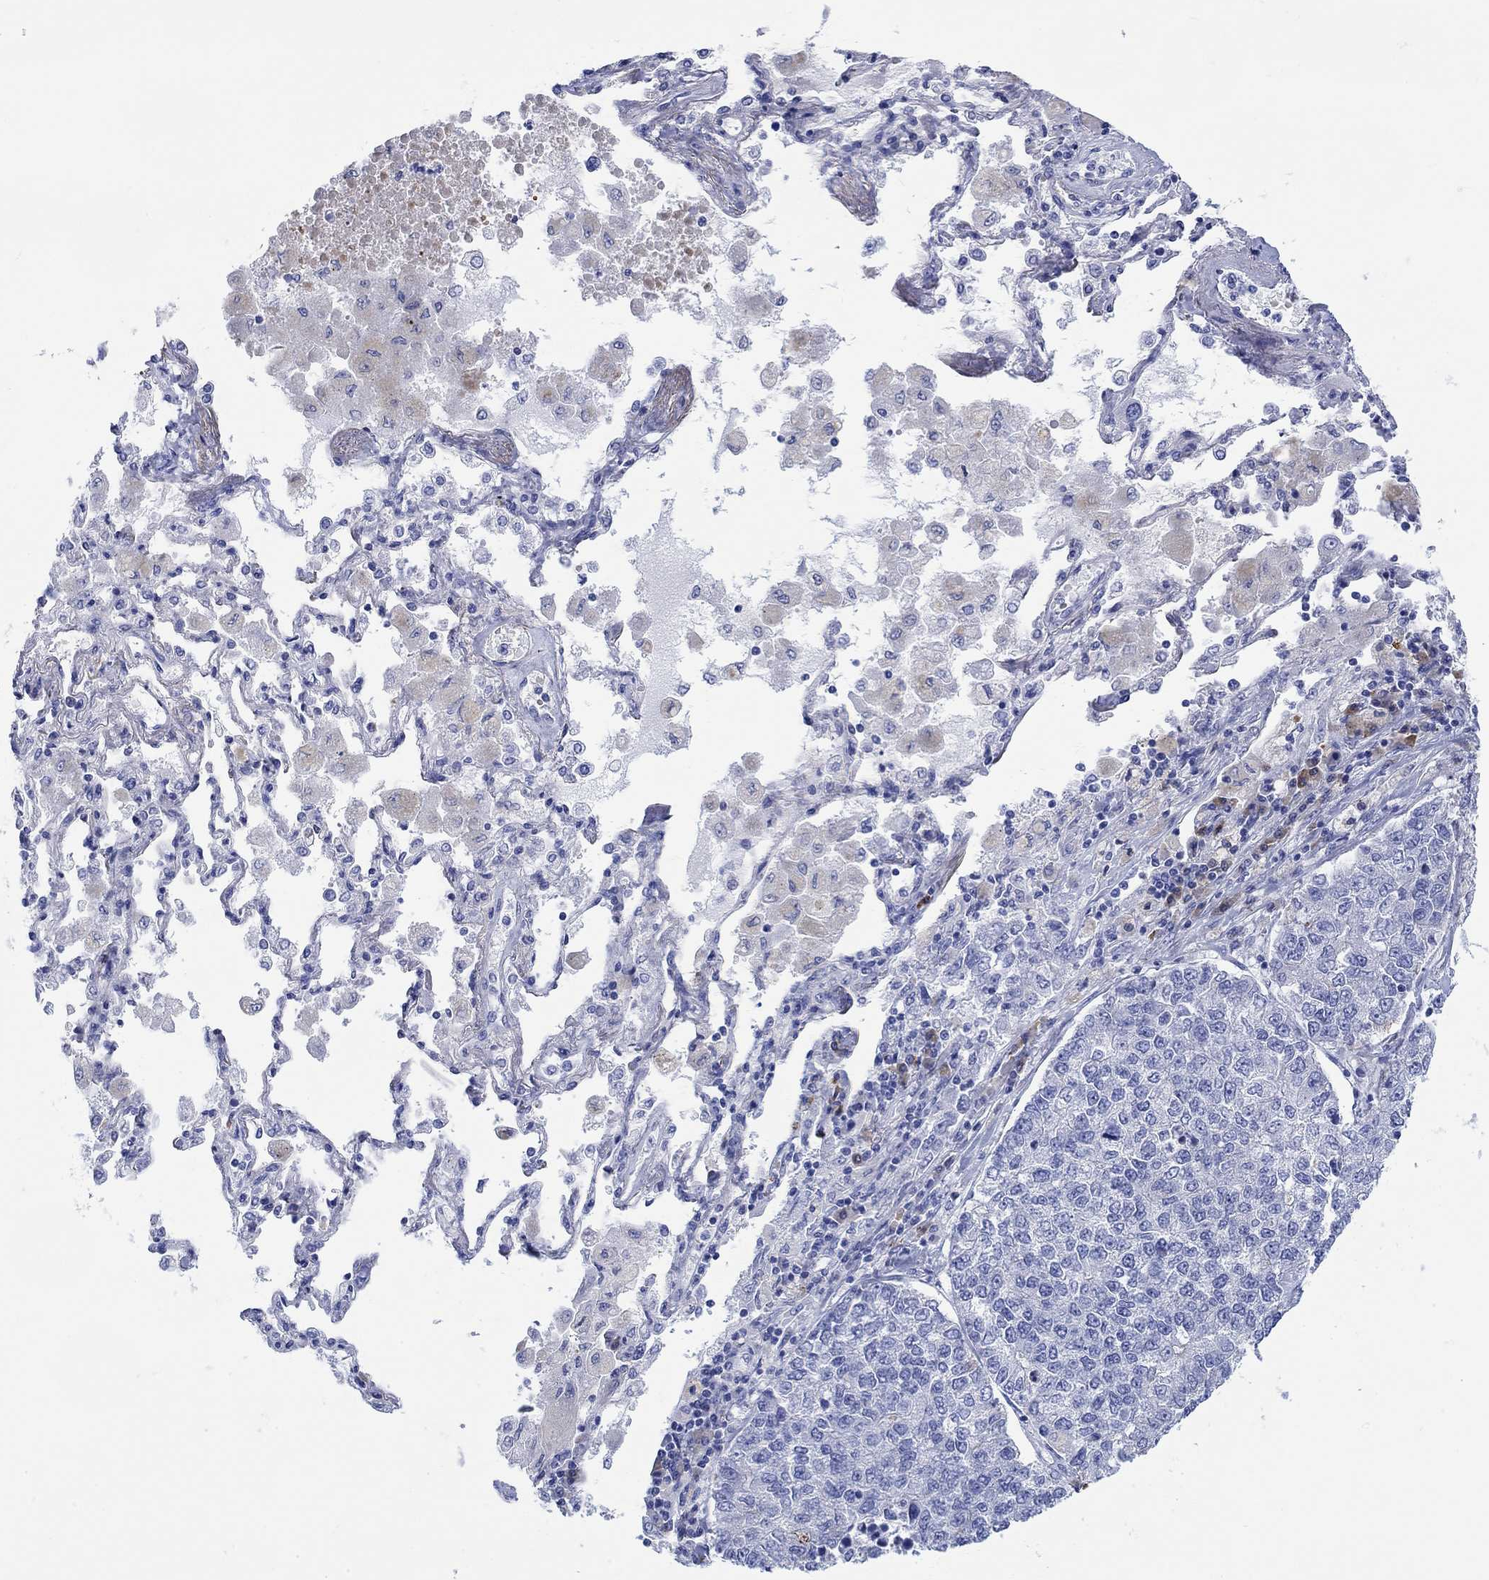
{"staining": {"intensity": "weak", "quantity": "<25%", "location": "cytoplasmic/membranous"}, "tissue": "lung cancer", "cell_type": "Tumor cells", "image_type": "cancer", "snomed": [{"axis": "morphology", "description": "Adenocarcinoma, NOS"}, {"axis": "topography", "description": "Lung"}], "caption": "This is a photomicrograph of immunohistochemistry staining of lung cancer (adenocarcinoma), which shows no expression in tumor cells.", "gene": "ANKMY1", "patient": {"sex": "male", "age": 49}}